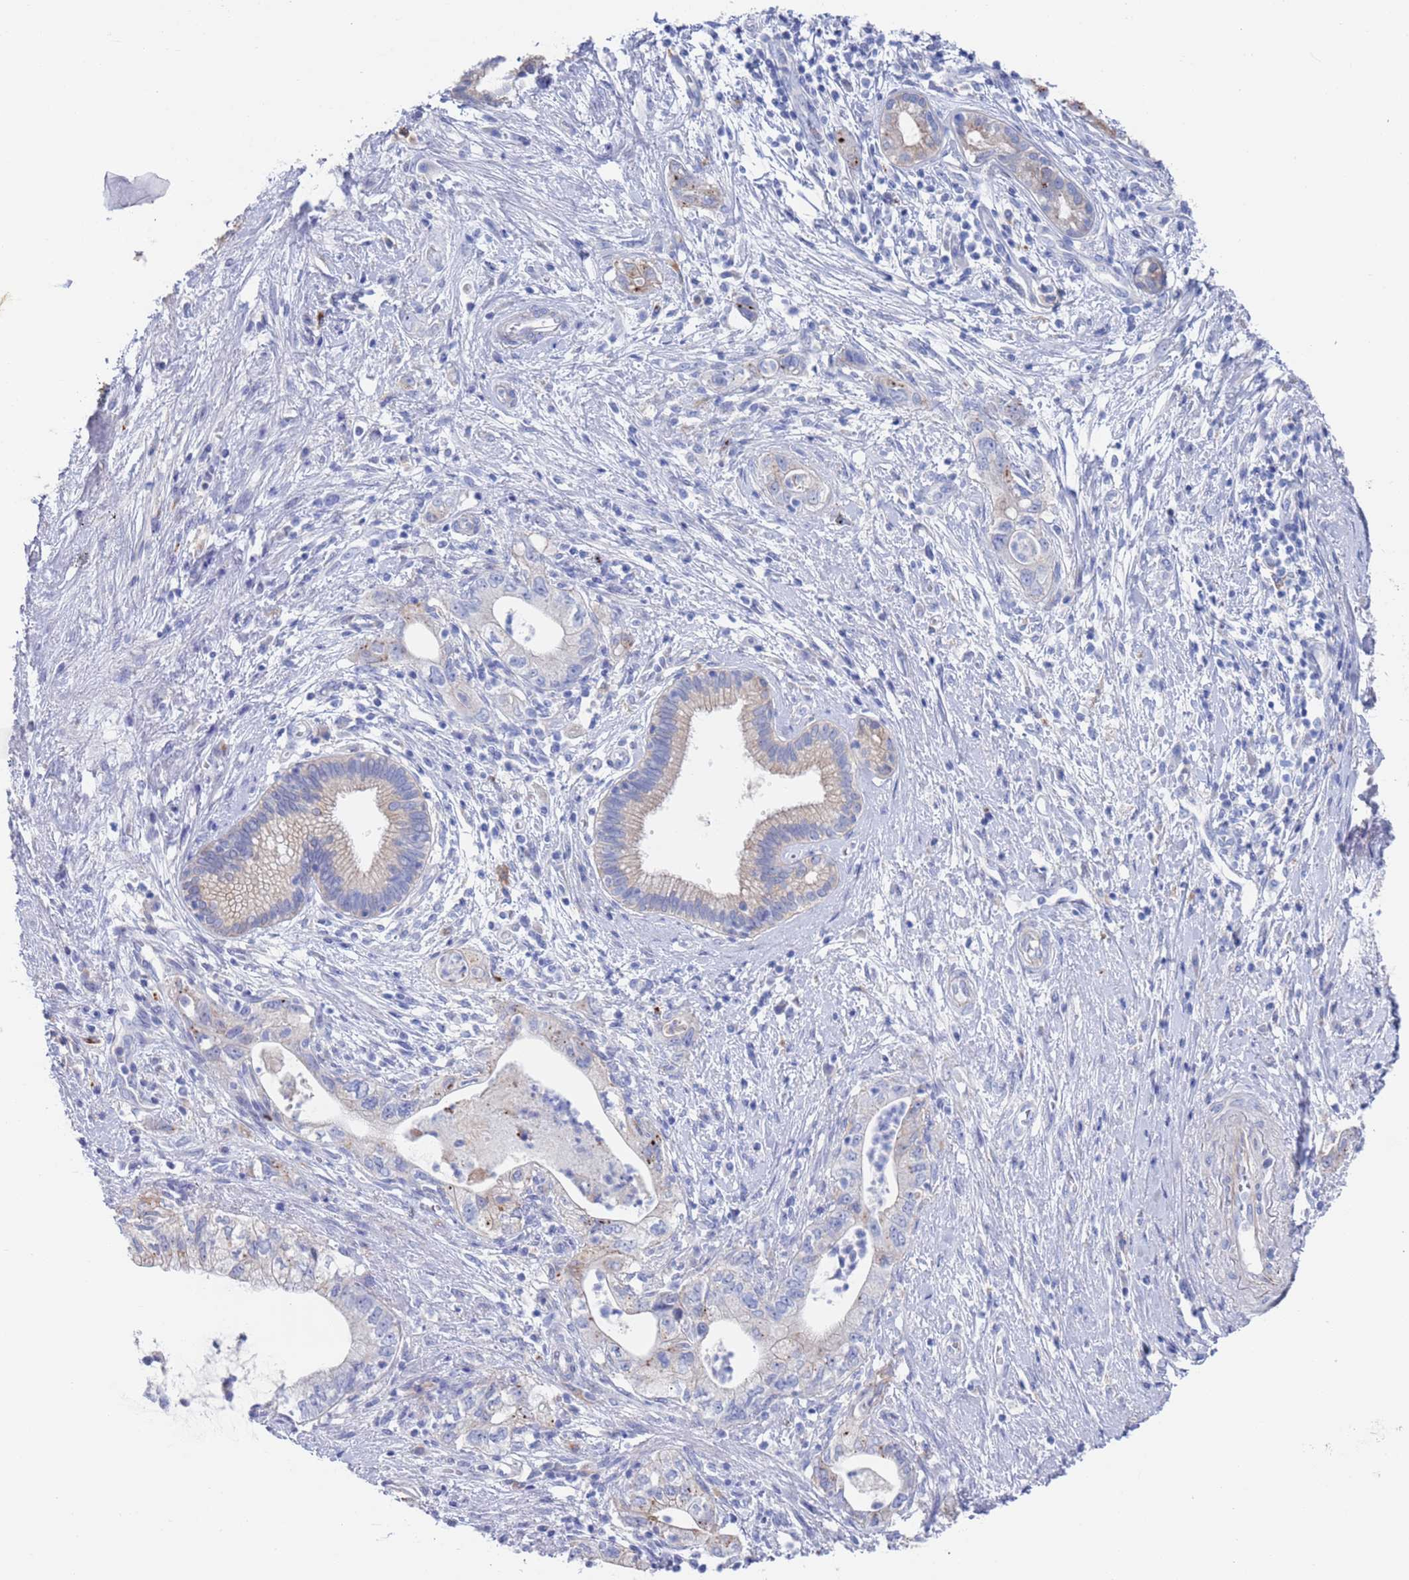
{"staining": {"intensity": "negative", "quantity": "none", "location": "none"}, "tissue": "pancreatic cancer", "cell_type": "Tumor cells", "image_type": "cancer", "snomed": [{"axis": "morphology", "description": "Adenocarcinoma, NOS"}, {"axis": "topography", "description": "Pancreas"}], "caption": "Protein analysis of pancreatic cancer displays no significant expression in tumor cells.", "gene": "FUCA1", "patient": {"sex": "female", "age": 73}}